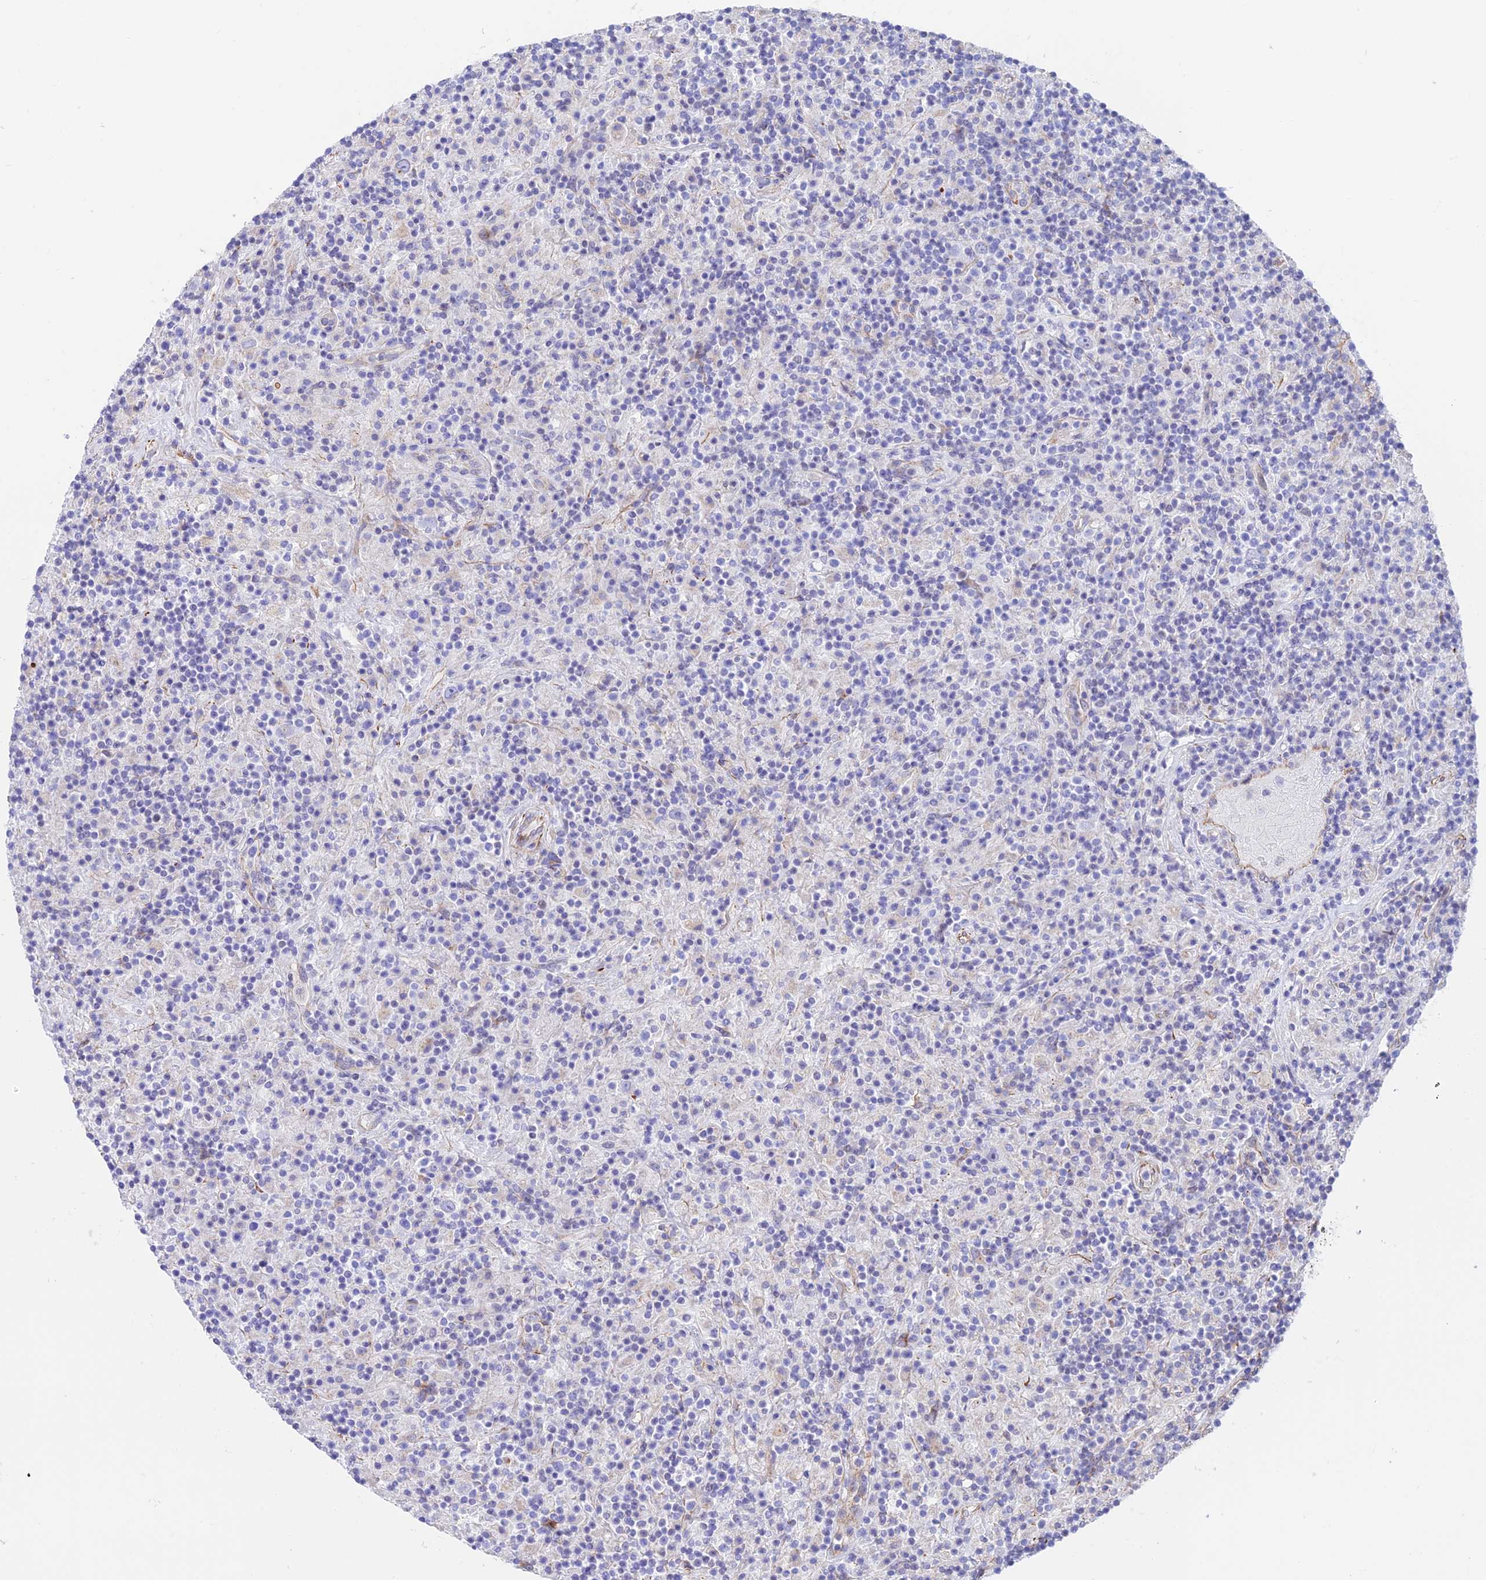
{"staining": {"intensity": "negative", "quantity": "none", "location": "none"}, "tissue": "lymphoma", "cell_type": "Tumor cells", "image_type": "cancer", "snomed": [{"axis": "morphology", "description": "Hodgkin's disease, NOS"}, {"axis": "topography", "description": "Lymph node"}], "caption": "Image shows no significant protein expression in tumor cells of Hodgkin's disease.", "gene": "ZNF652", "patient": {"sex": "male", "age": 70}}